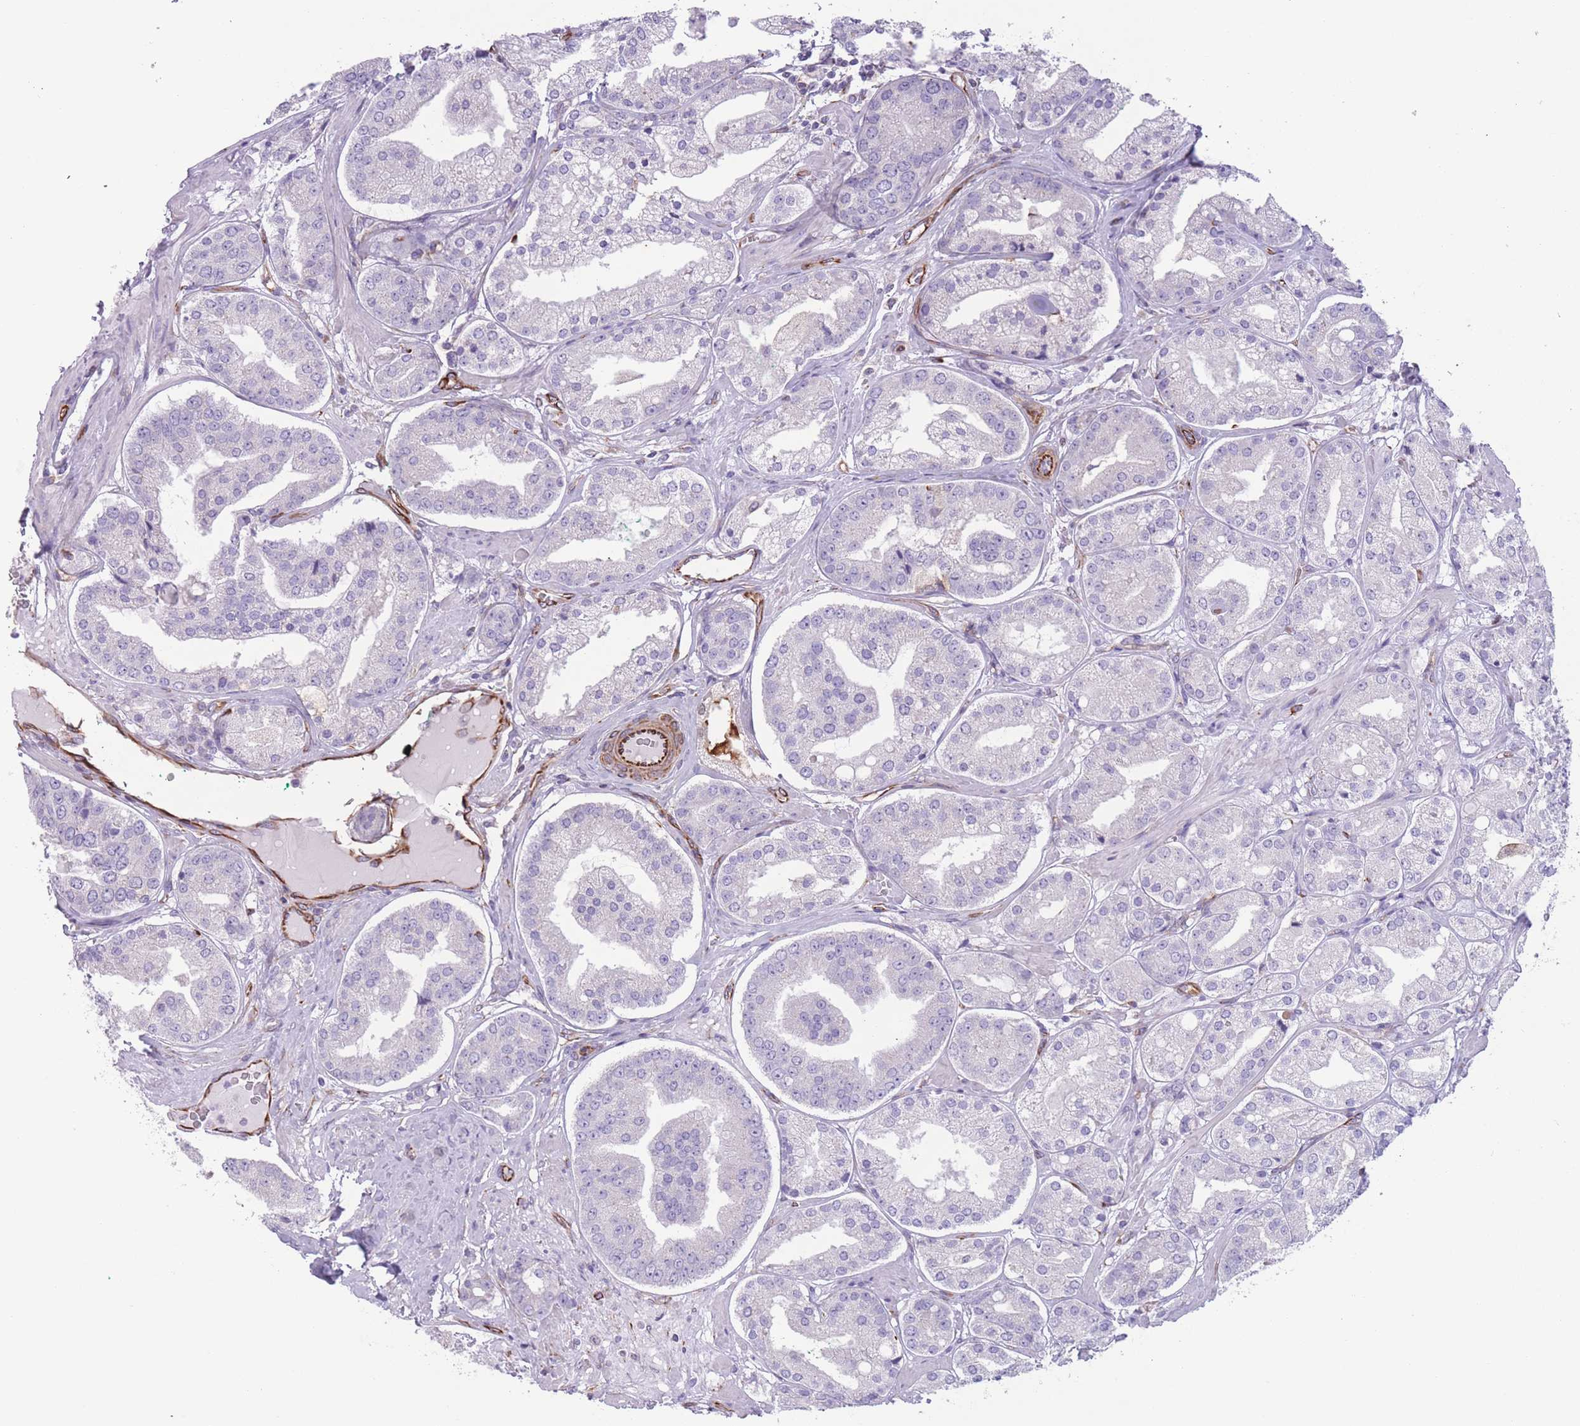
{"staining": {"intensity": "negative", "quantity": "none", "location": "none"}, "tissue": "prostate cancer", "cell_type": "Tumor cells", "image_type": "cancer", "snomed": [{"axis": "morphology", "description": "Adenocarcinoma, High grade"}, {"axis": "topography", "description": "Prostate"}], "caption": "Tumor cells show no significant protein expression in prostate high-grade adenocarcinoma.", "gene": "PTCD1", "patient": {"sex": "male", "age": 63}}